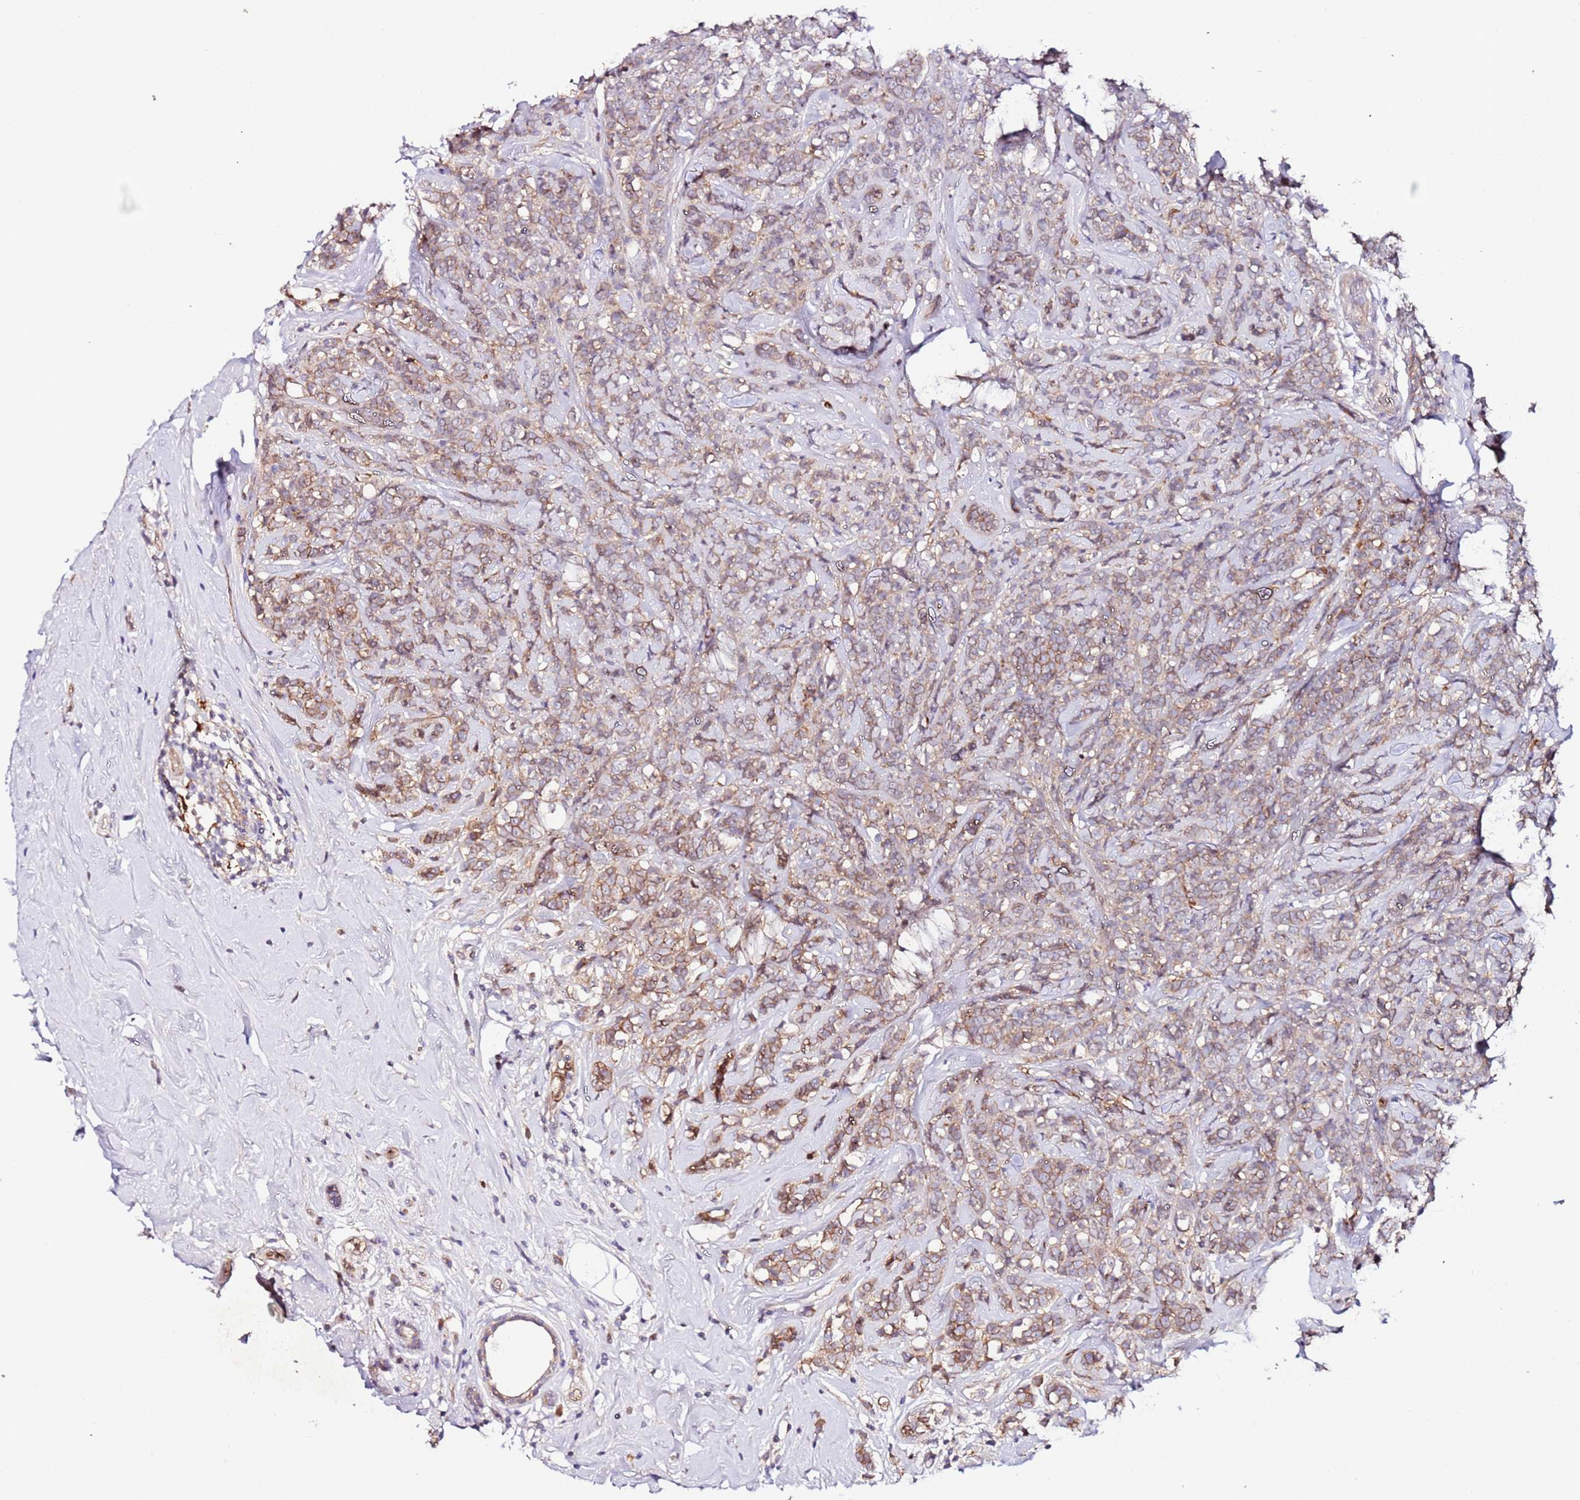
{"staining": {"intensity": "moderate", "quantity": ">75%", "location": "cytoplasmic/membranous"}, "tissue": "breast cancer", "cell_type": "Tumor cells", "image_type": "cancer", "snomed": [{"axis": "morphology", "description": "Lobular carcinoma"}, {"axis": "topography", "description": "Breast"}], "caption": "A medium amount of moderate cytoplasmic/membranous expression is seen in about >75% of tumor cells in breast lobular carcinoma tissue.", "gene": "FLVCR1", "patient": {"sex": "female", "age": 58}}